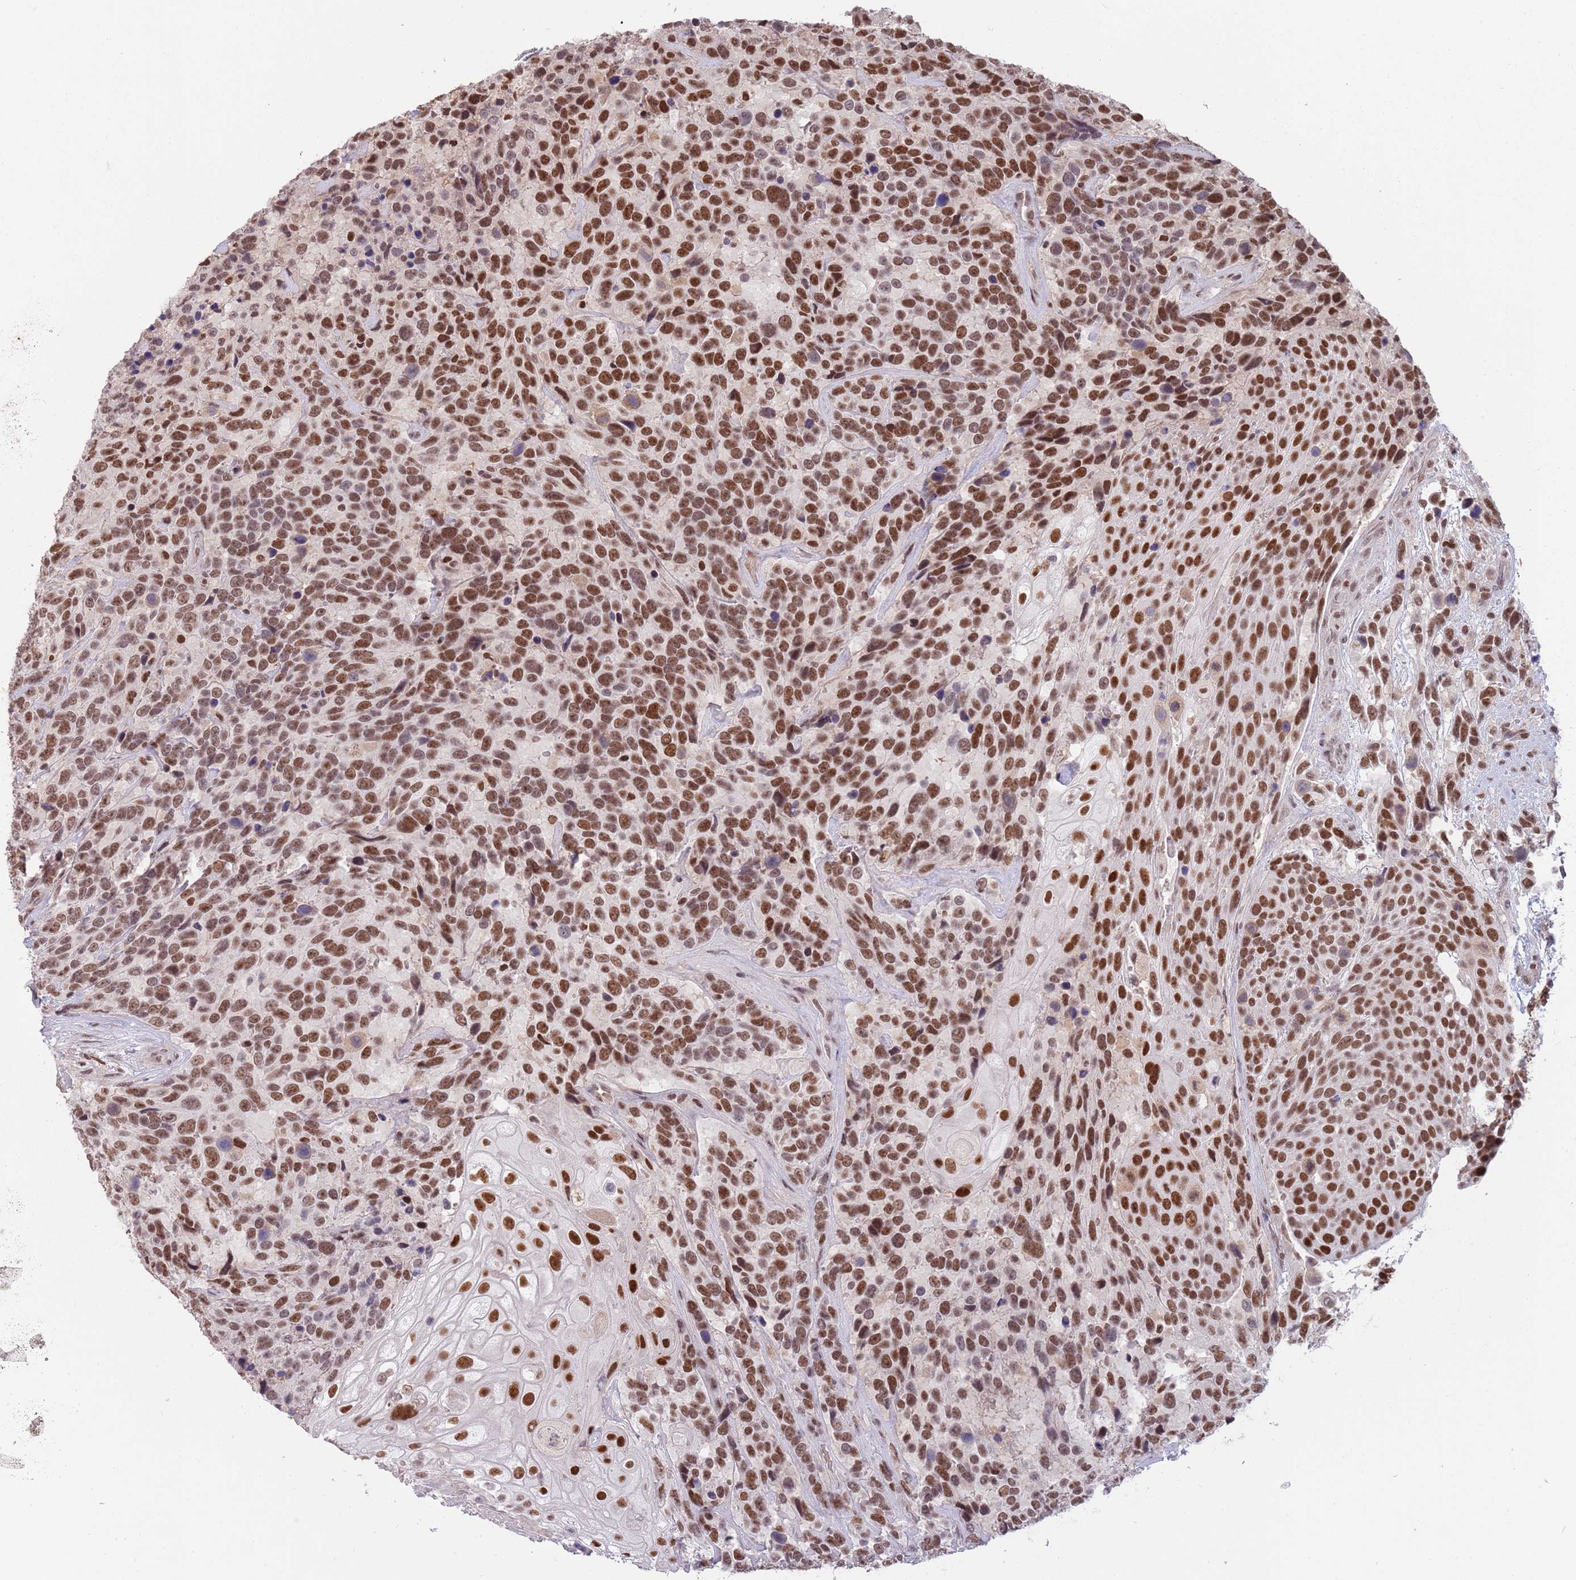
{"staining": {"intensity": "moderate", "quantity": ">75%", "location": "nuclear"}, "tissue": "urothelial cancer", "cell_type": "Tumor cells", "image_type": "cancer", "snomed": [{"axis": "morphology", "description": "Urothelial carcinoma, High grade"}, {"axis": "topography", "description": "Urinary bladder"}], "caption": "Immunohistochemical staining of urothelial carcinoma (high-grade) displays moderate nuclear protein expression in about >75% of tumor cells. (IHC, brightfield microscopy, high magnification).", "gene": "ZBTB7A", "patient": {"sex": "female", "age": 70}}